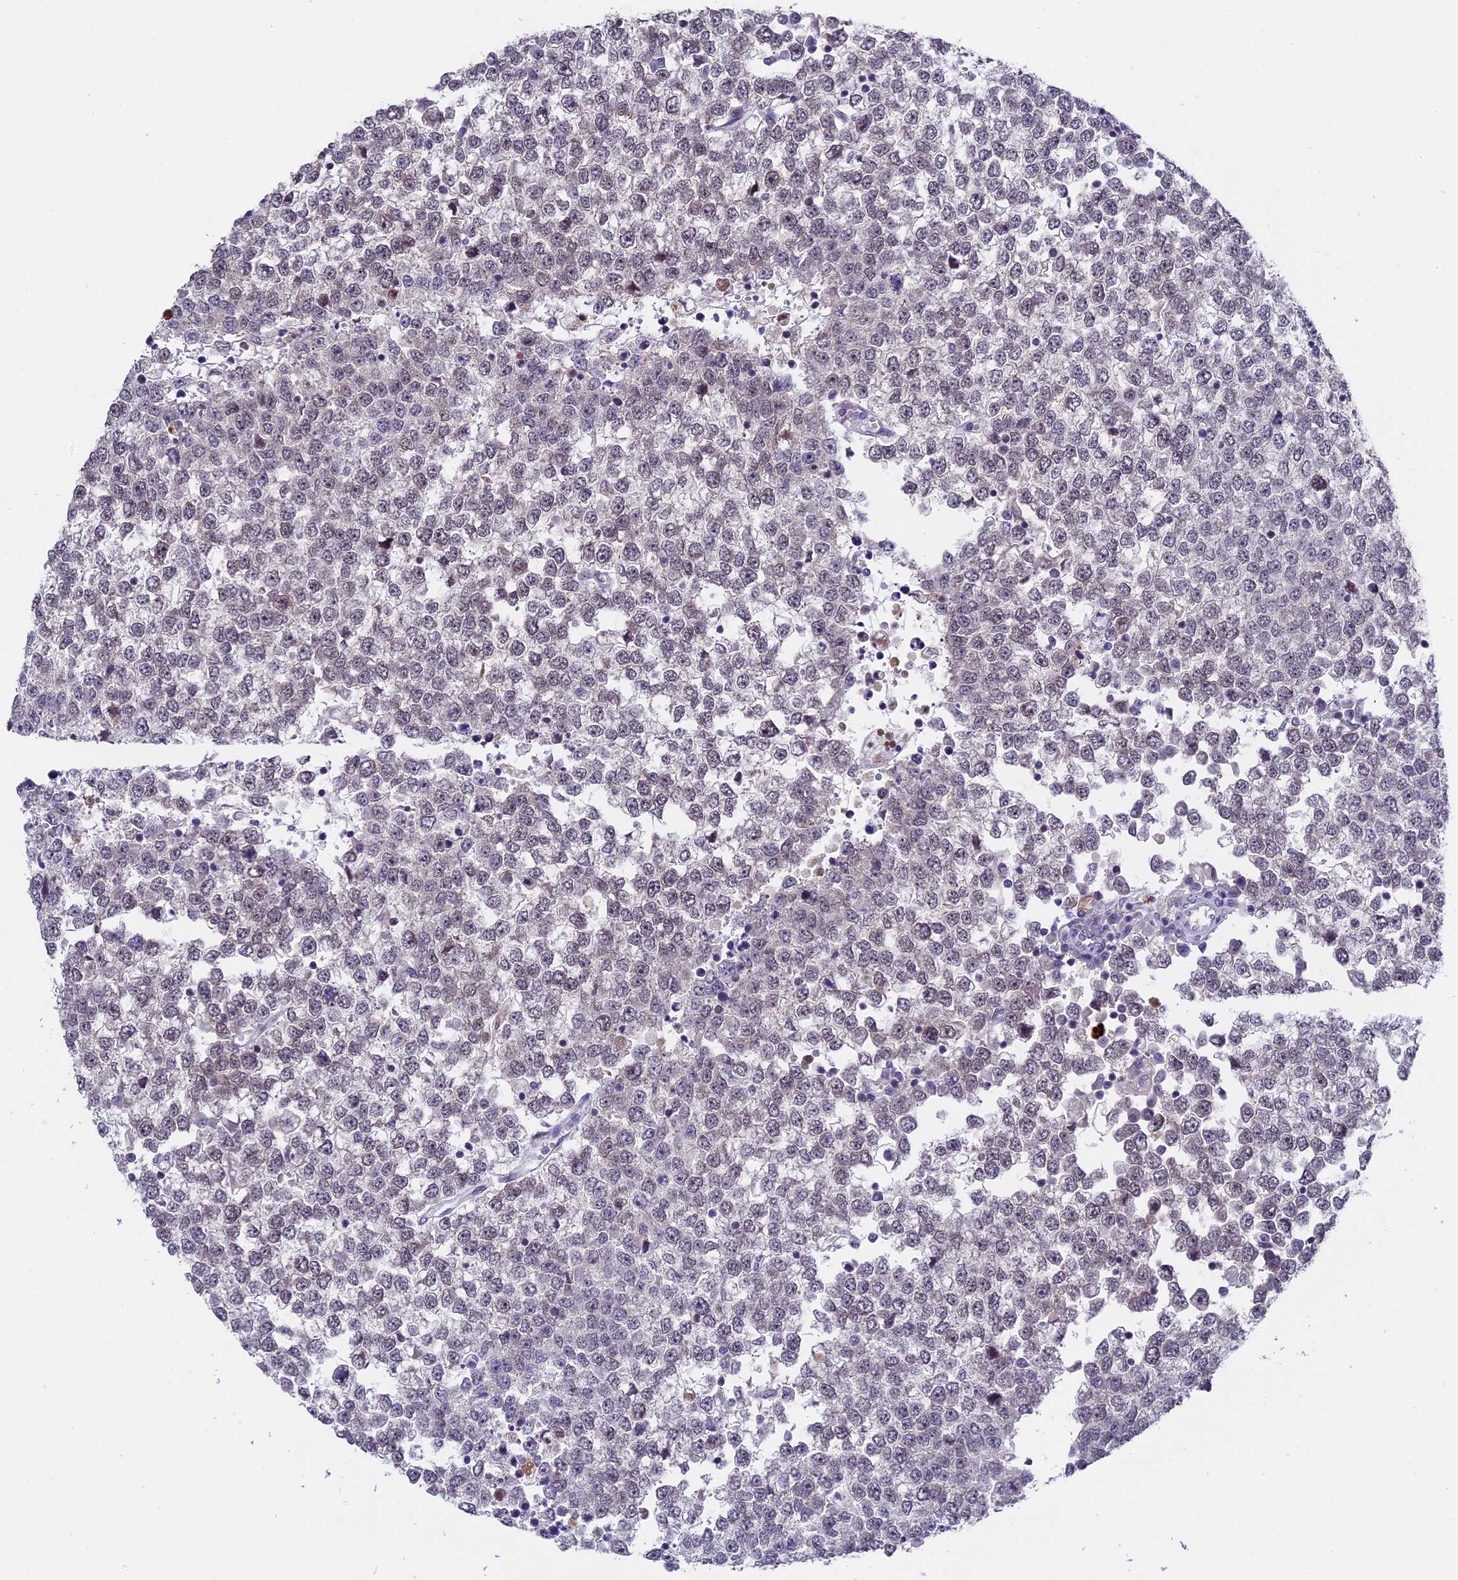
{"staining": {"intensity": "moderate", "quantity": "25%-75%", "location": "nuclear"}, "tissue": "testis cancer", "cell_type": "Tumor cells", "image_type": "cancer", "snomed": [{"axis": "morphology", "description": "Seminoma, NOS"}, {"axis": "topography", "description": "Testis"}], "caption": "Immunohistochemical staining of human seminoma (testis) exhibits medium levels of moderate nuclear staining in about 25%-75% of tumor cells.", "gene": "PYGO1", "patient": {"sex": "male", "age": 65}}